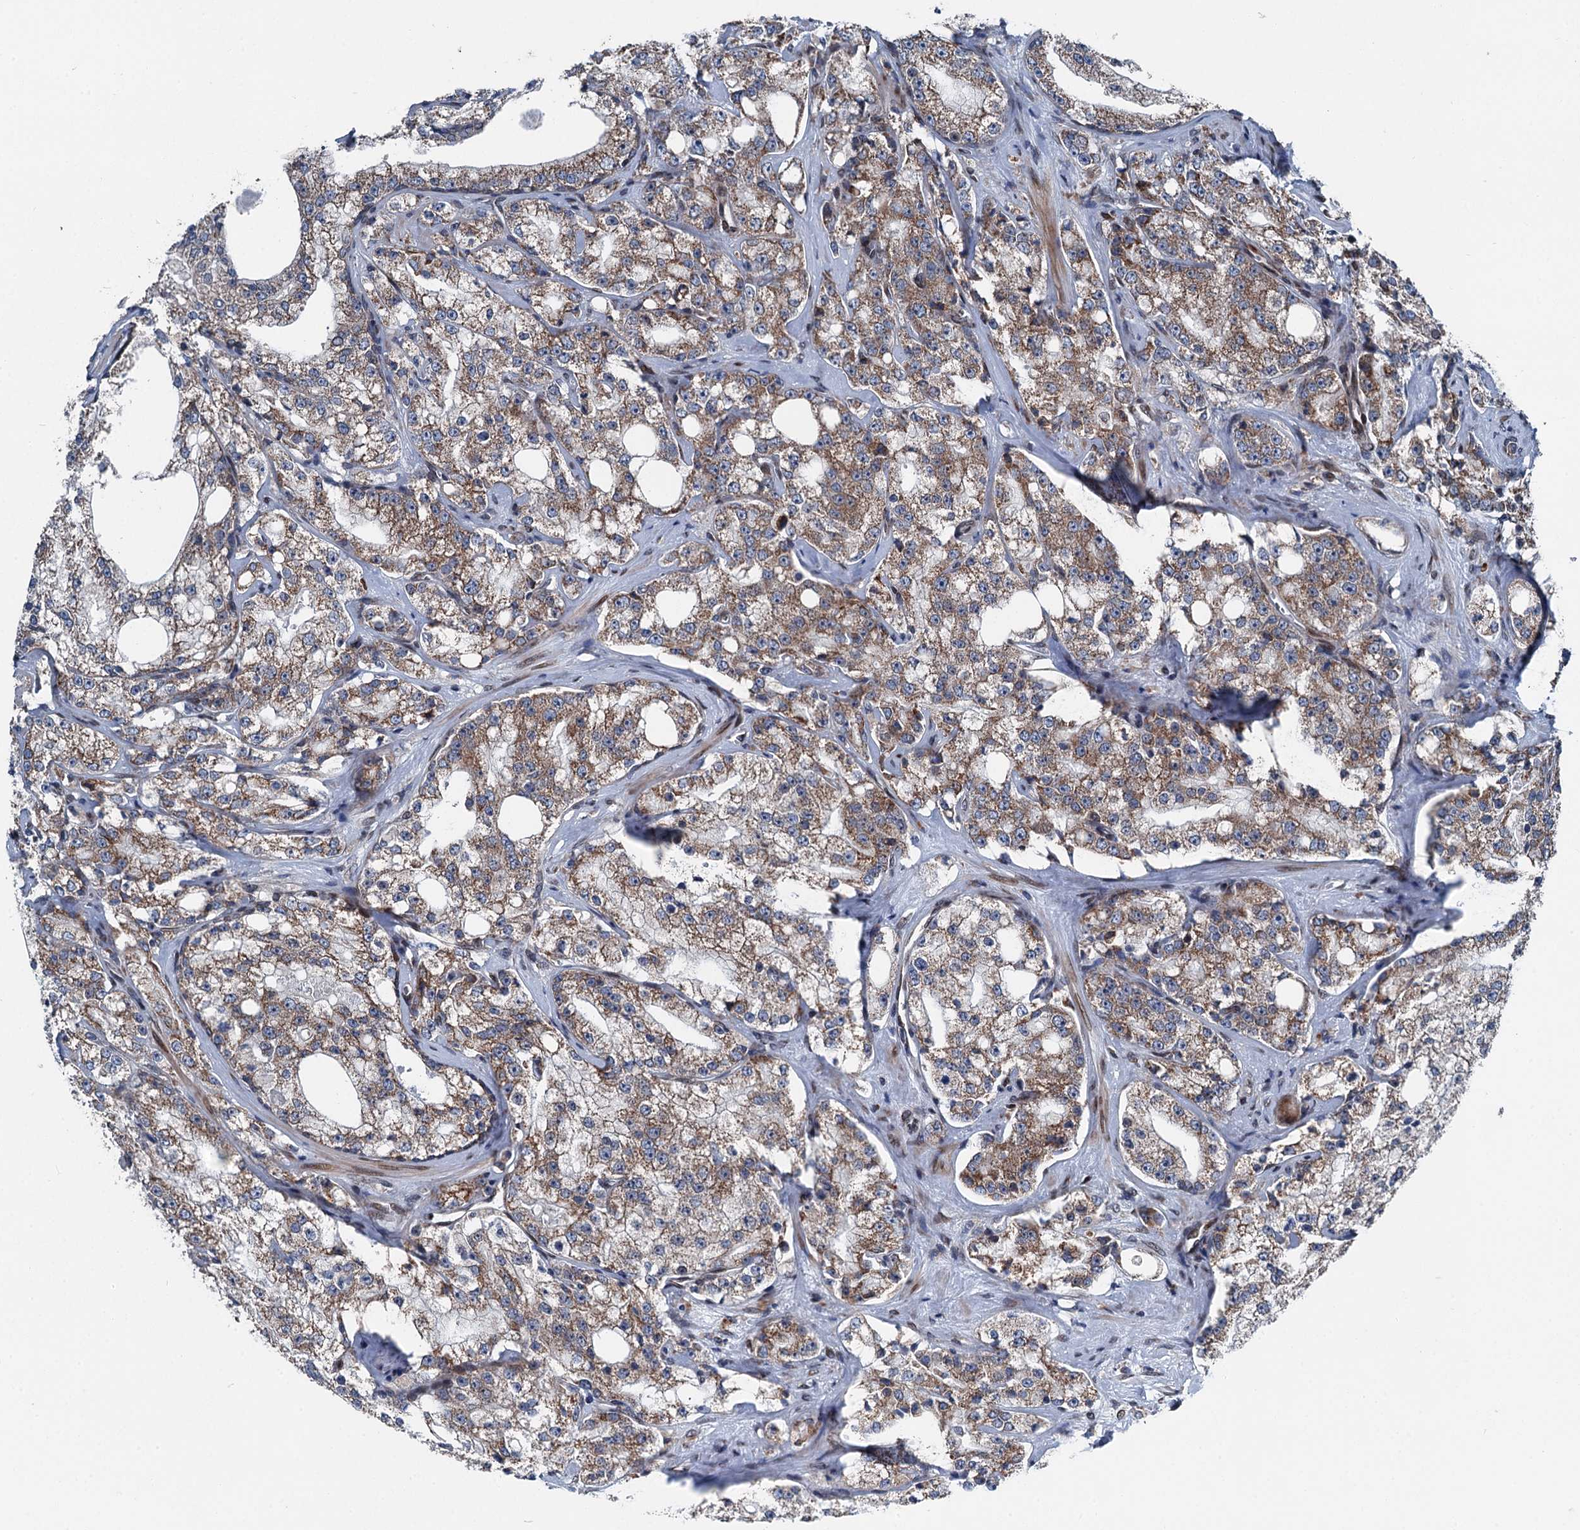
{"staining": {"intensity": "moderate", "quantity": ">75%", "location": "cytoplasmic/membranous"}, "tissue": "prostate cancer", "cell_type": "Tumor cells", "image_type": "cancer", "snomed": [{"axis": "morphology", "description": "Adenocarcinoma, High grade"}, {"axis": "topography", "description": "Prostate"}], "caption": "Approximately >75% of tumor cells in human adenocarcinoma (high-grade) (prostate) reveal moderate cytoplasmic/membranous protein staining as visualized by brown immunohistochemical staining.", "gene": "MRPL14", "patient": {"sex": "male", "age": 64}}